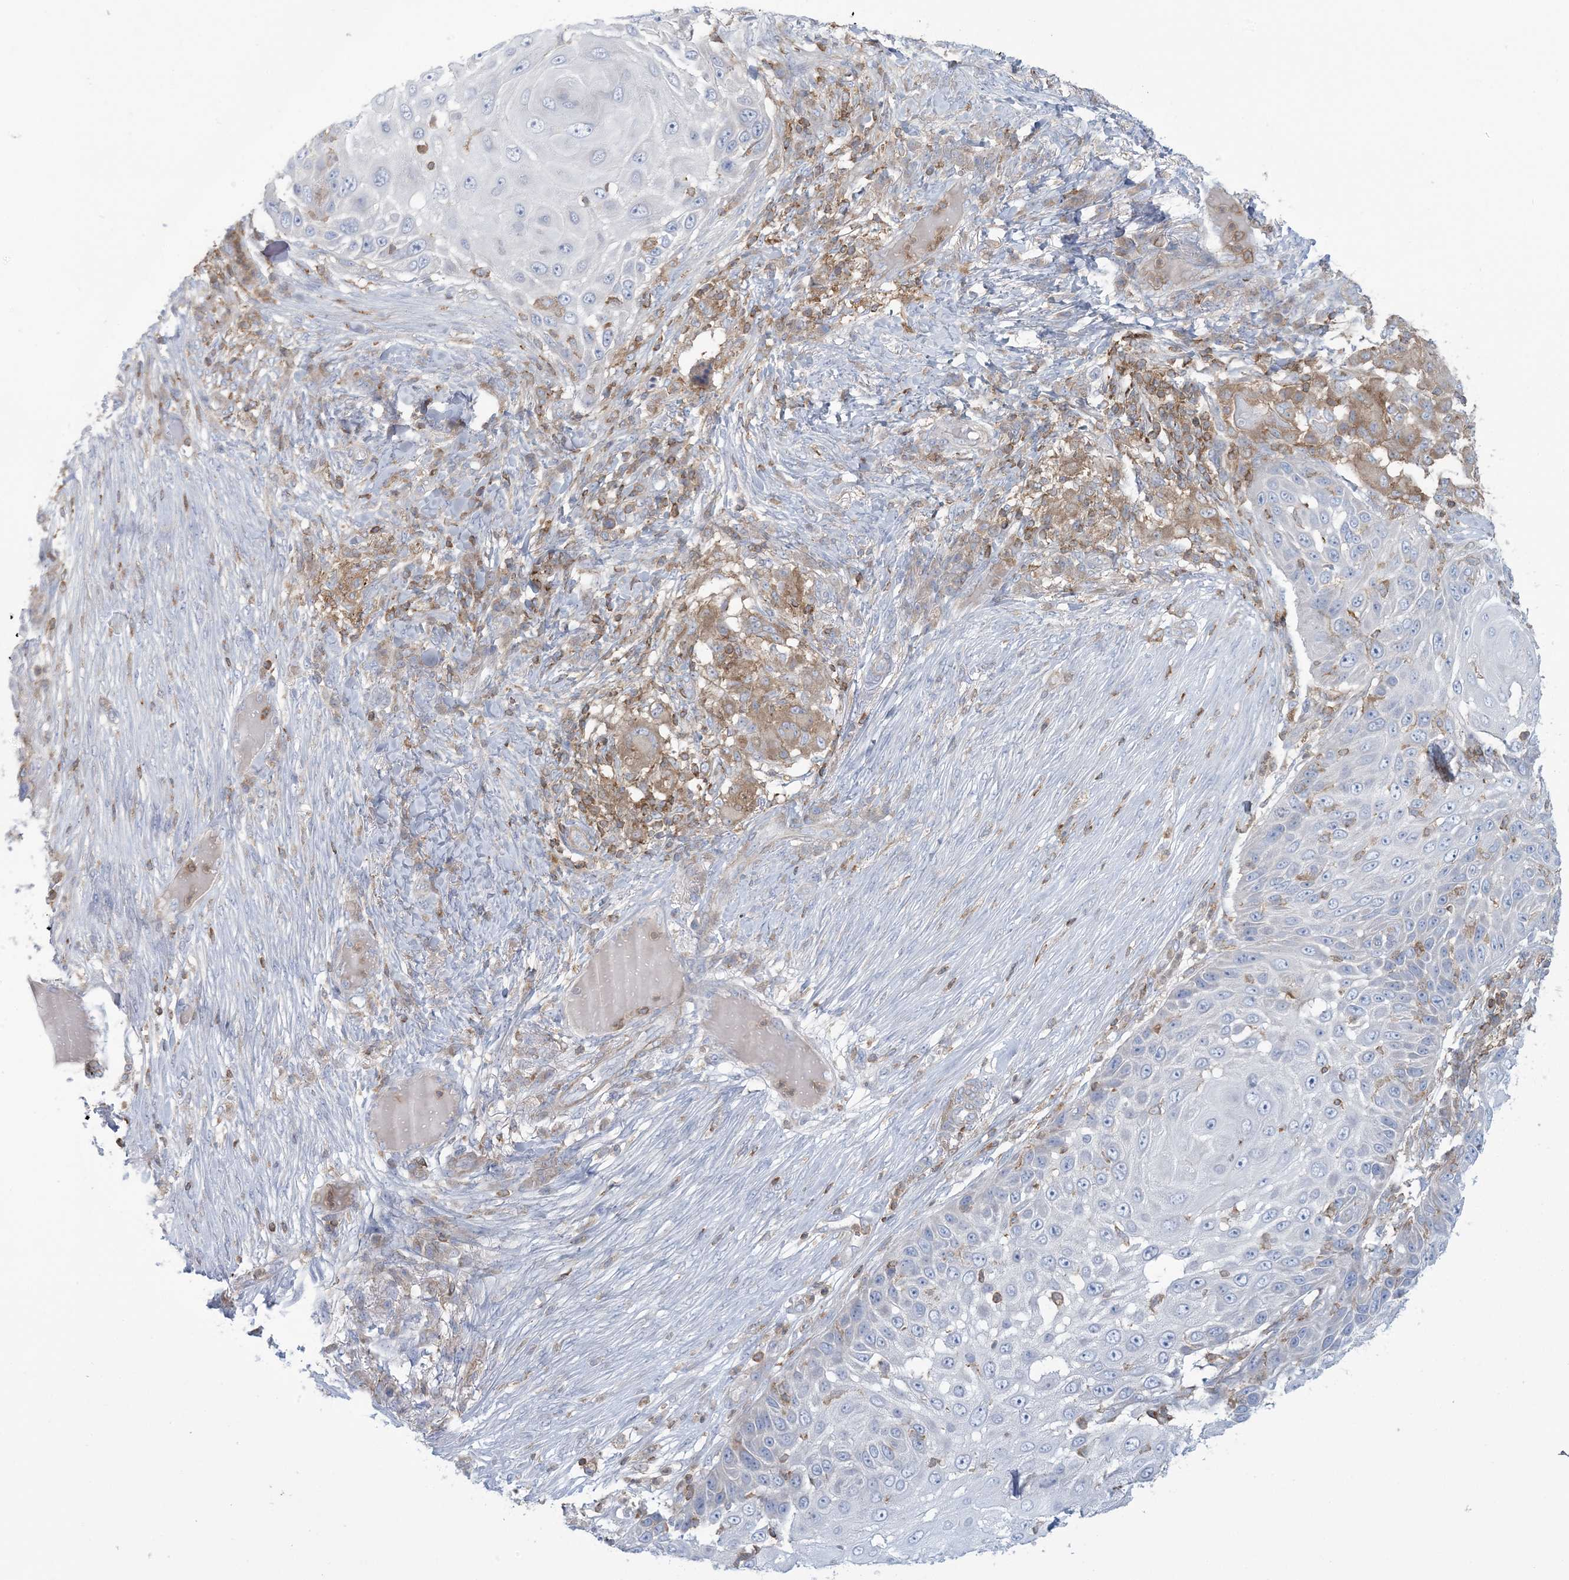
{"staining": {"intensity": "negative", "quantity": "none", "location": "none"}, "tissue": "skin cancer", "cell_type": "Tumor cells", "image_type": "cancer", "snomed": [{"axis": "morphology", "description": "Squamous cell carcinoma, NOS"}, {"axis": "topography", "description": "Skin"}], "caption": "IHC of skin squamous cell carcinoma shows no positivity in tumor cells.", "gene": "ARHGAP30", "patient": {"sex": "female", "age": 44}}